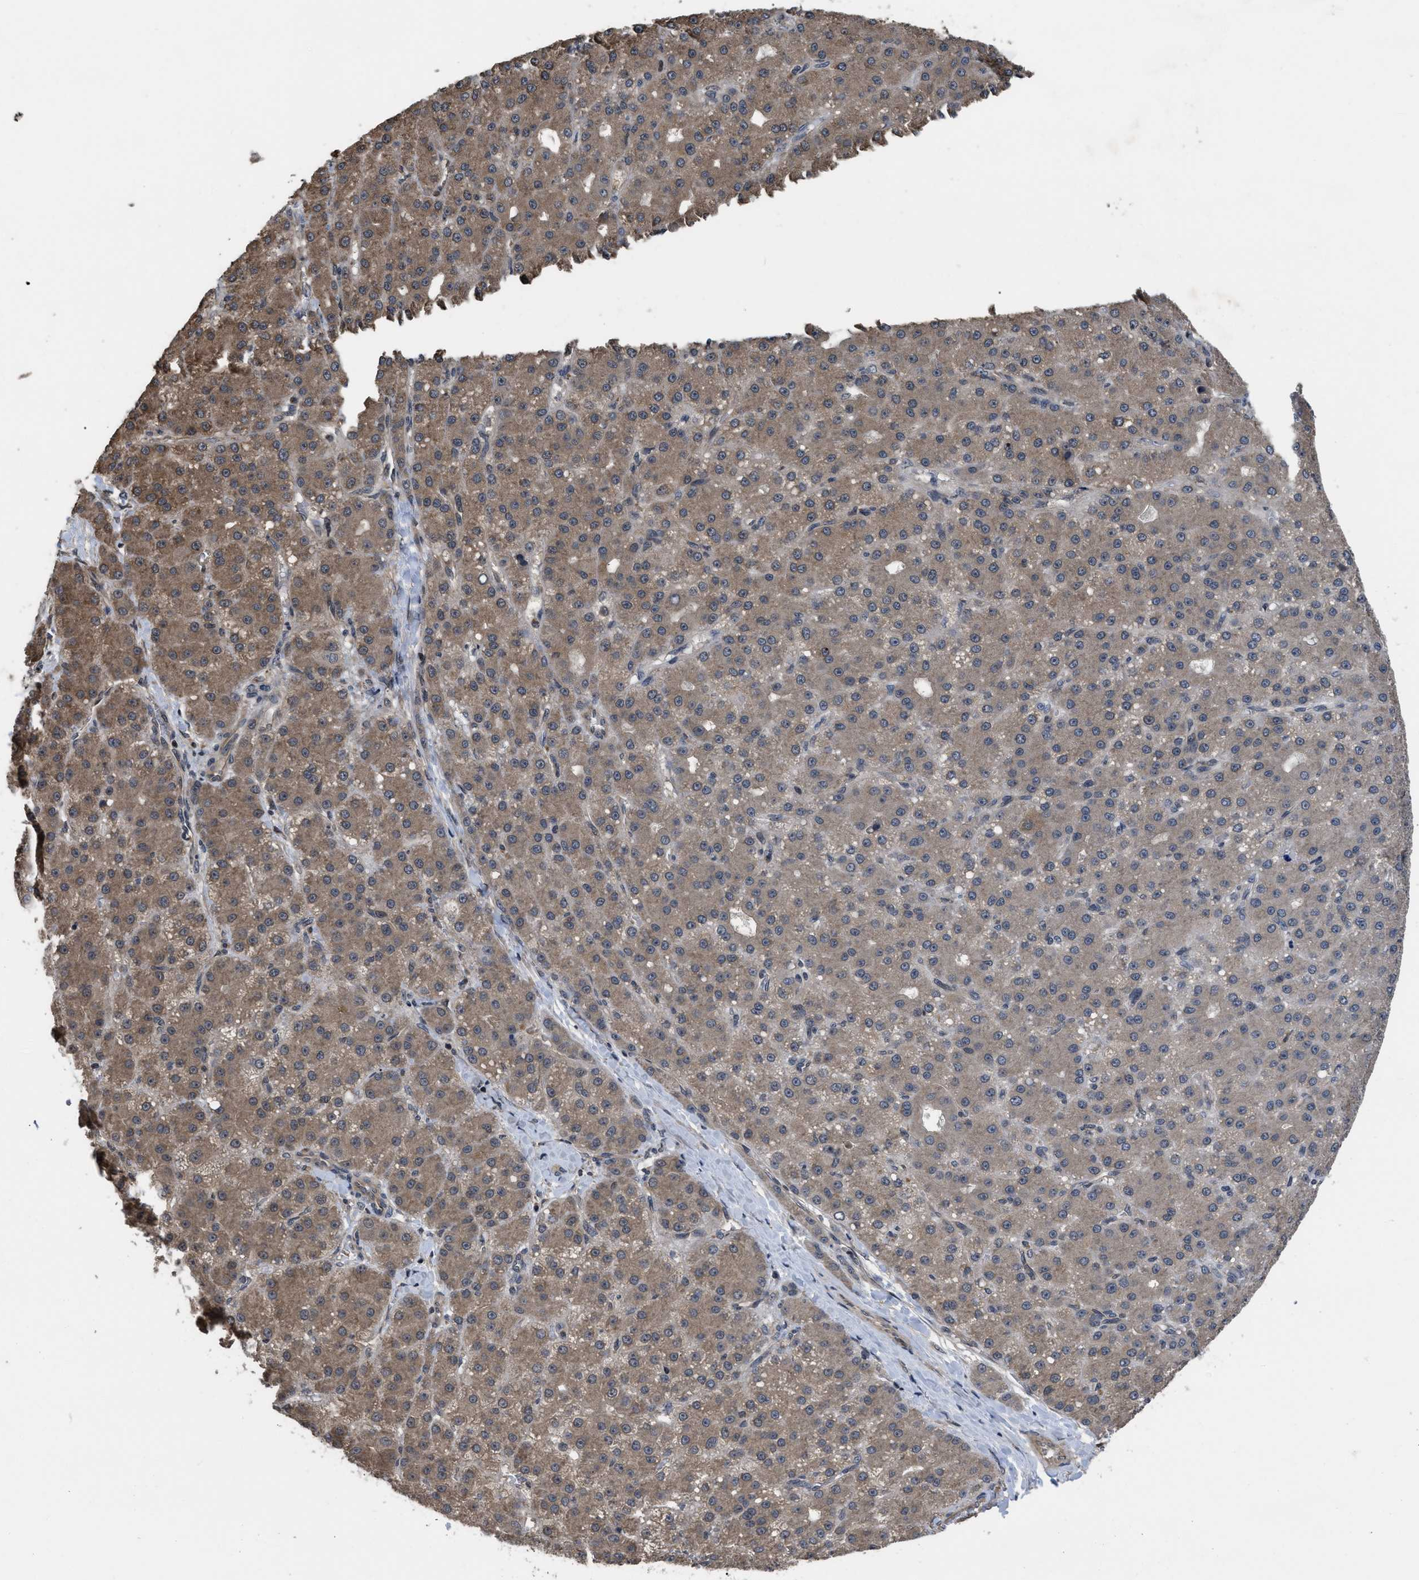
{"staining": {"intensity": "weak", "quantity": ">75%", "location": "cytoplasmic/membranous"}, "tissue": "liver cancer", "cell_type": "Tumor cells", "image_type": "cancer", "snomed": [{"axis": "morphology", "description": "Carcinoma, Hepatocellular, NOS"}, {"axis": "topography", "description": "Liver"}], "caption": "An image of liver cancer (hepatocellular carcinoma) stained for a protein reveals weak cytoplasmic/membranous brown staining in tumor cells.", "gene": "DNAJC14", "patient": {"sex": "male", "age": 67}}